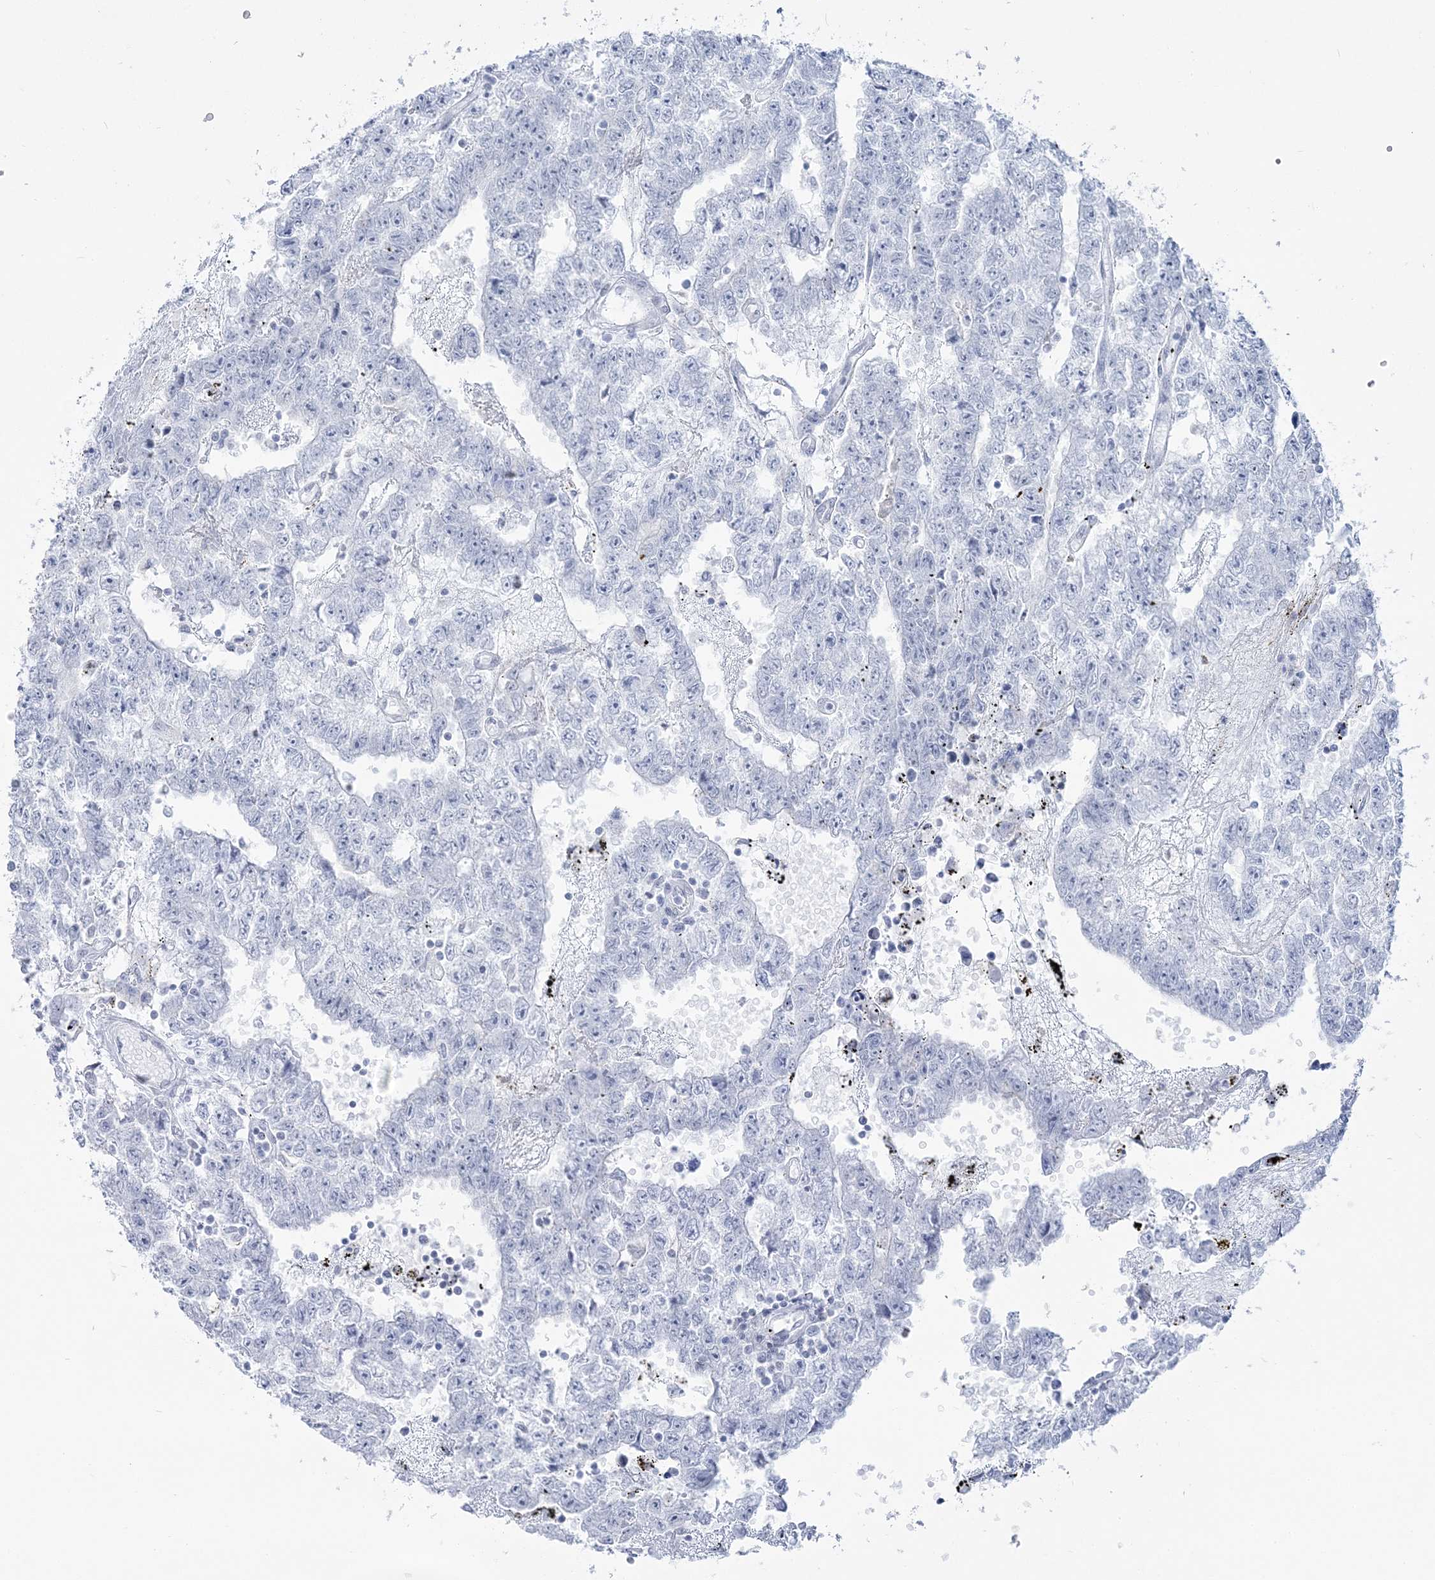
{"staining": {"intensity": "negative", "quantity": "none", "location": "none"}, "tissue": "testis cancer", "cell_type": "Tumor cells", "image_type": "cancer", "snomed": [{"axis": "morphology", "description": "Carcinoma, Embryonal, NOS"}, {"axis": "topography", "description": "Testis"}], "caption": "DAB immunohistochemical staining of testis embryonal carcinoma exhibits no significant expression in tumor cells. (DAB IHC with hematoxylin counter stain).", "gene": "ZNF843", "patient": {"sex": "male", "age": 25}}